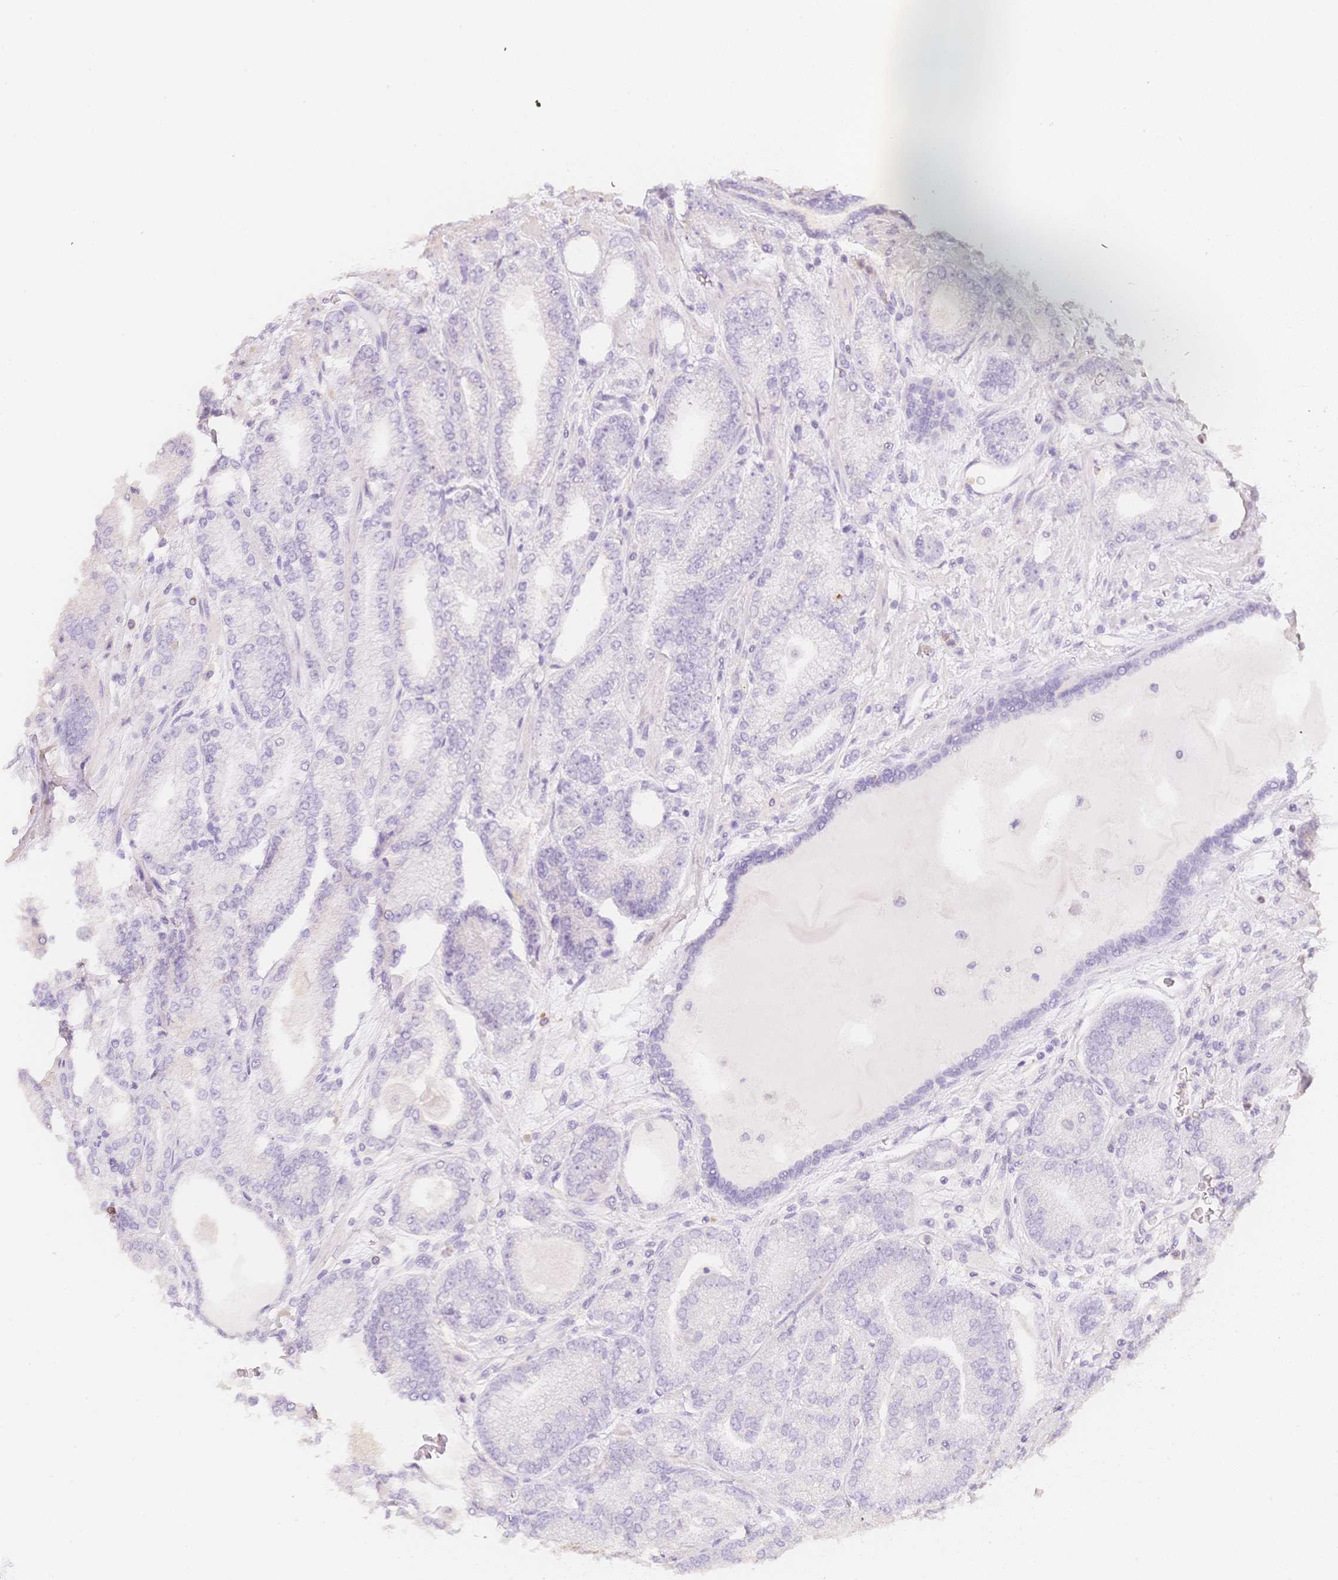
{"staining": {"intensity": "negative", "quantity": "none", "location": "none"}, "tissue": "prostate cancer", "cell_type": "Tumor cells", "image_type": "cancer", "snomed": [{"axis": "morphology", "description": "Adenocarcinoma, High grade"}, {"axis": "topography", "description": "Prostate"}], "caption": "The histopathology image shows no significant staining in tumor cells of prostate cancer (high-grade adenocarcinoma).", "gene": "MBOAT7", "patient": {"sex": "male", "age": 68}}